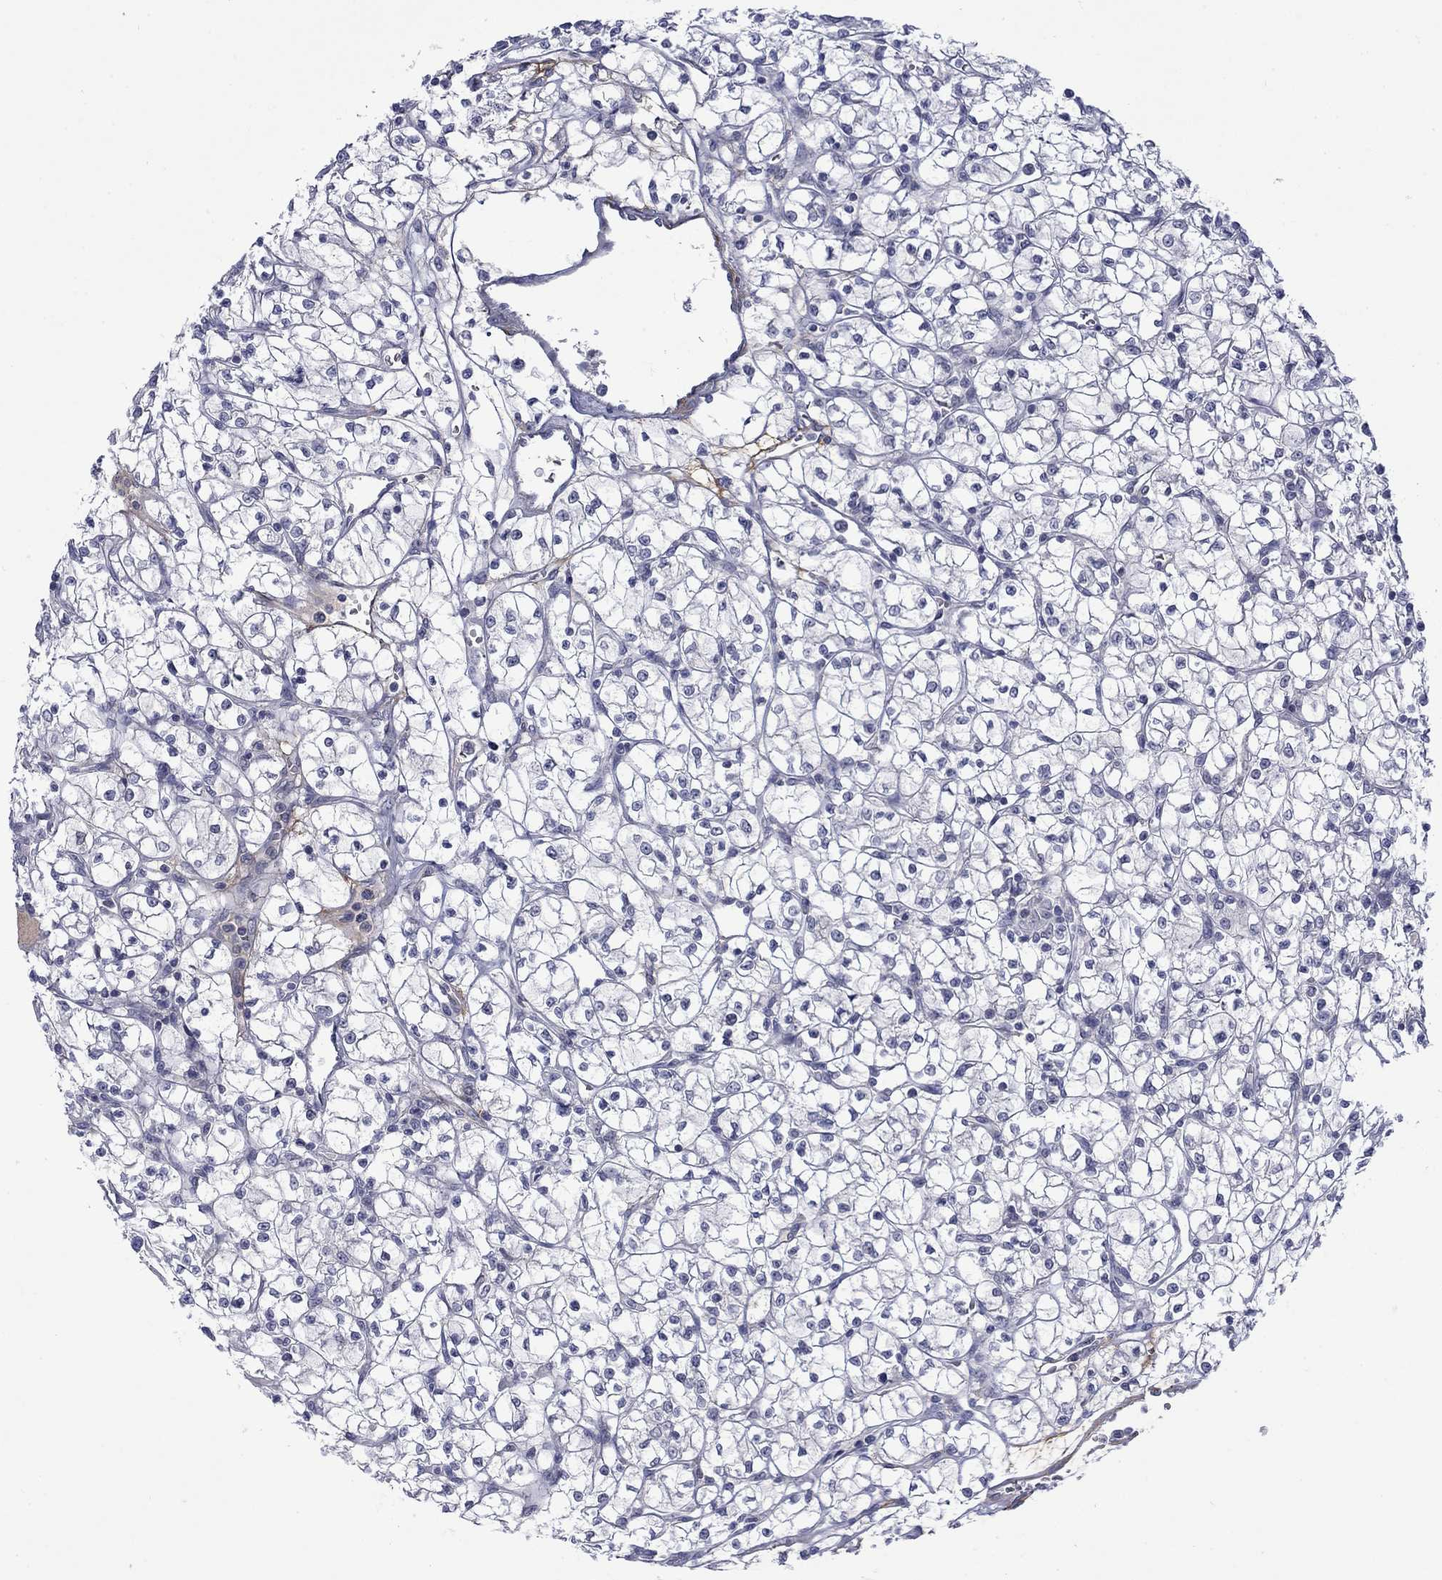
{"staining": {"intensity": "negative", "quantity": "none", "location": "none"}, "tissue": "renal cancer", "cell_type": "Tumor cells", "image_type": "cancer", "snomed": [{"axis": "morphology", "description": "Adenocarcinoma, NOS"}, {"axis": "topography", "description": "Kidney"}], "caption": "This is an immunohistochemistry histopathology image of human adenocarcinoma (renal). There is no positivity in tumor cells.", "gene": "NSMF", "patient": {"sex": "female", "age": 64}}